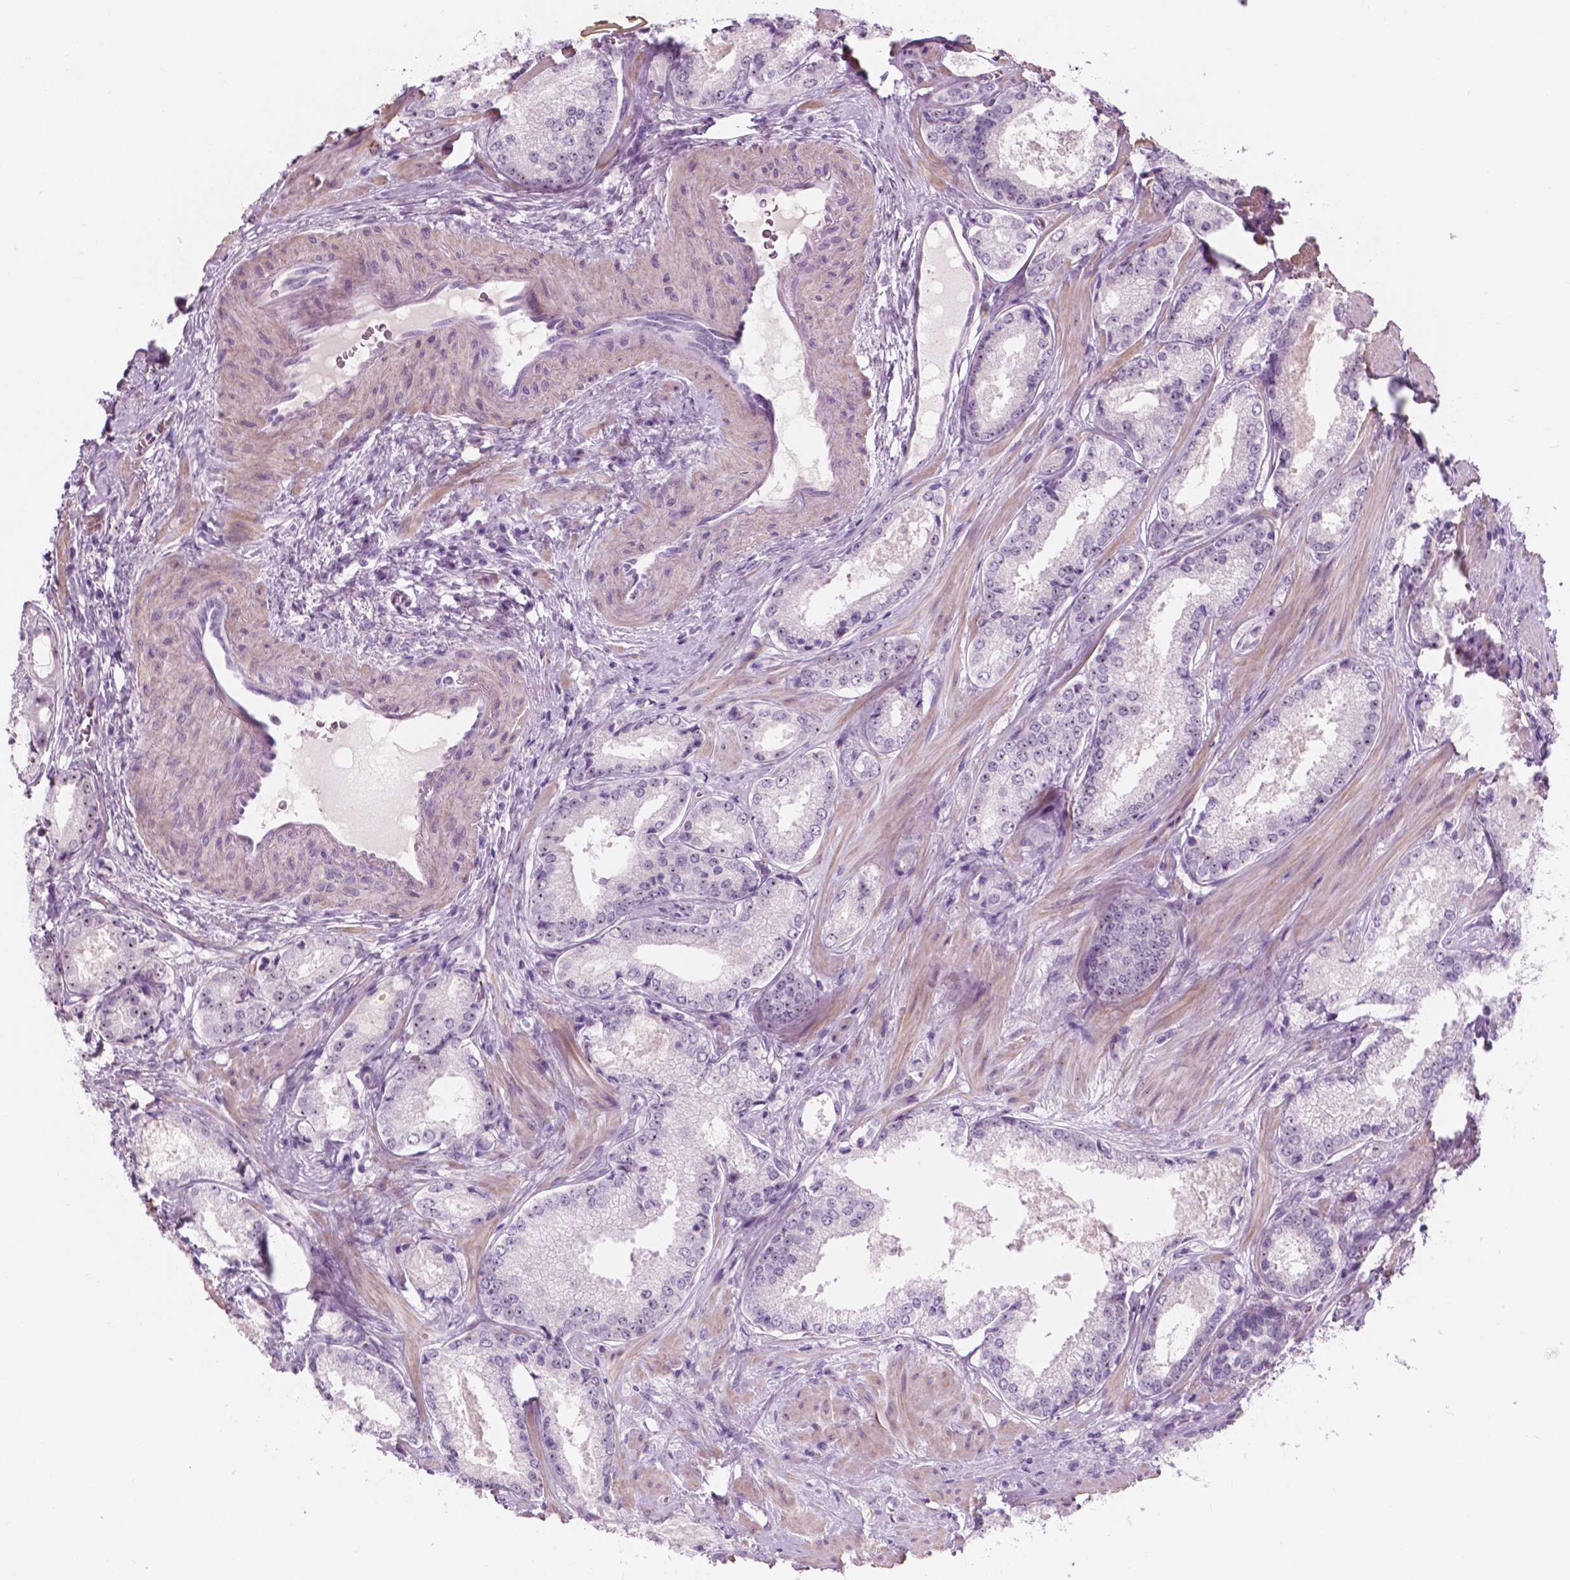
{"staining": {"intensity": "negative", "quantity": "none", "location": "none"}, "tissue": "prostate cancer", "cell_type": "Tumor cells", "image_type": "cancer", "snomed": [{"axis": "morphology", "description": "Adenocarcinoma, Low grade"}, {"axis": "topography", "description": "Prostate"}], "caption": "Tumor cells show no significant protein expression in adenocarcinoma (low-grade) (prostate). (DAB (3,3'-diaminobenzidine) immunohistochemistry with hematoxylin counter stain).", "gene": "ZNF853", "patient": {"sex": "male", "age": 56}}